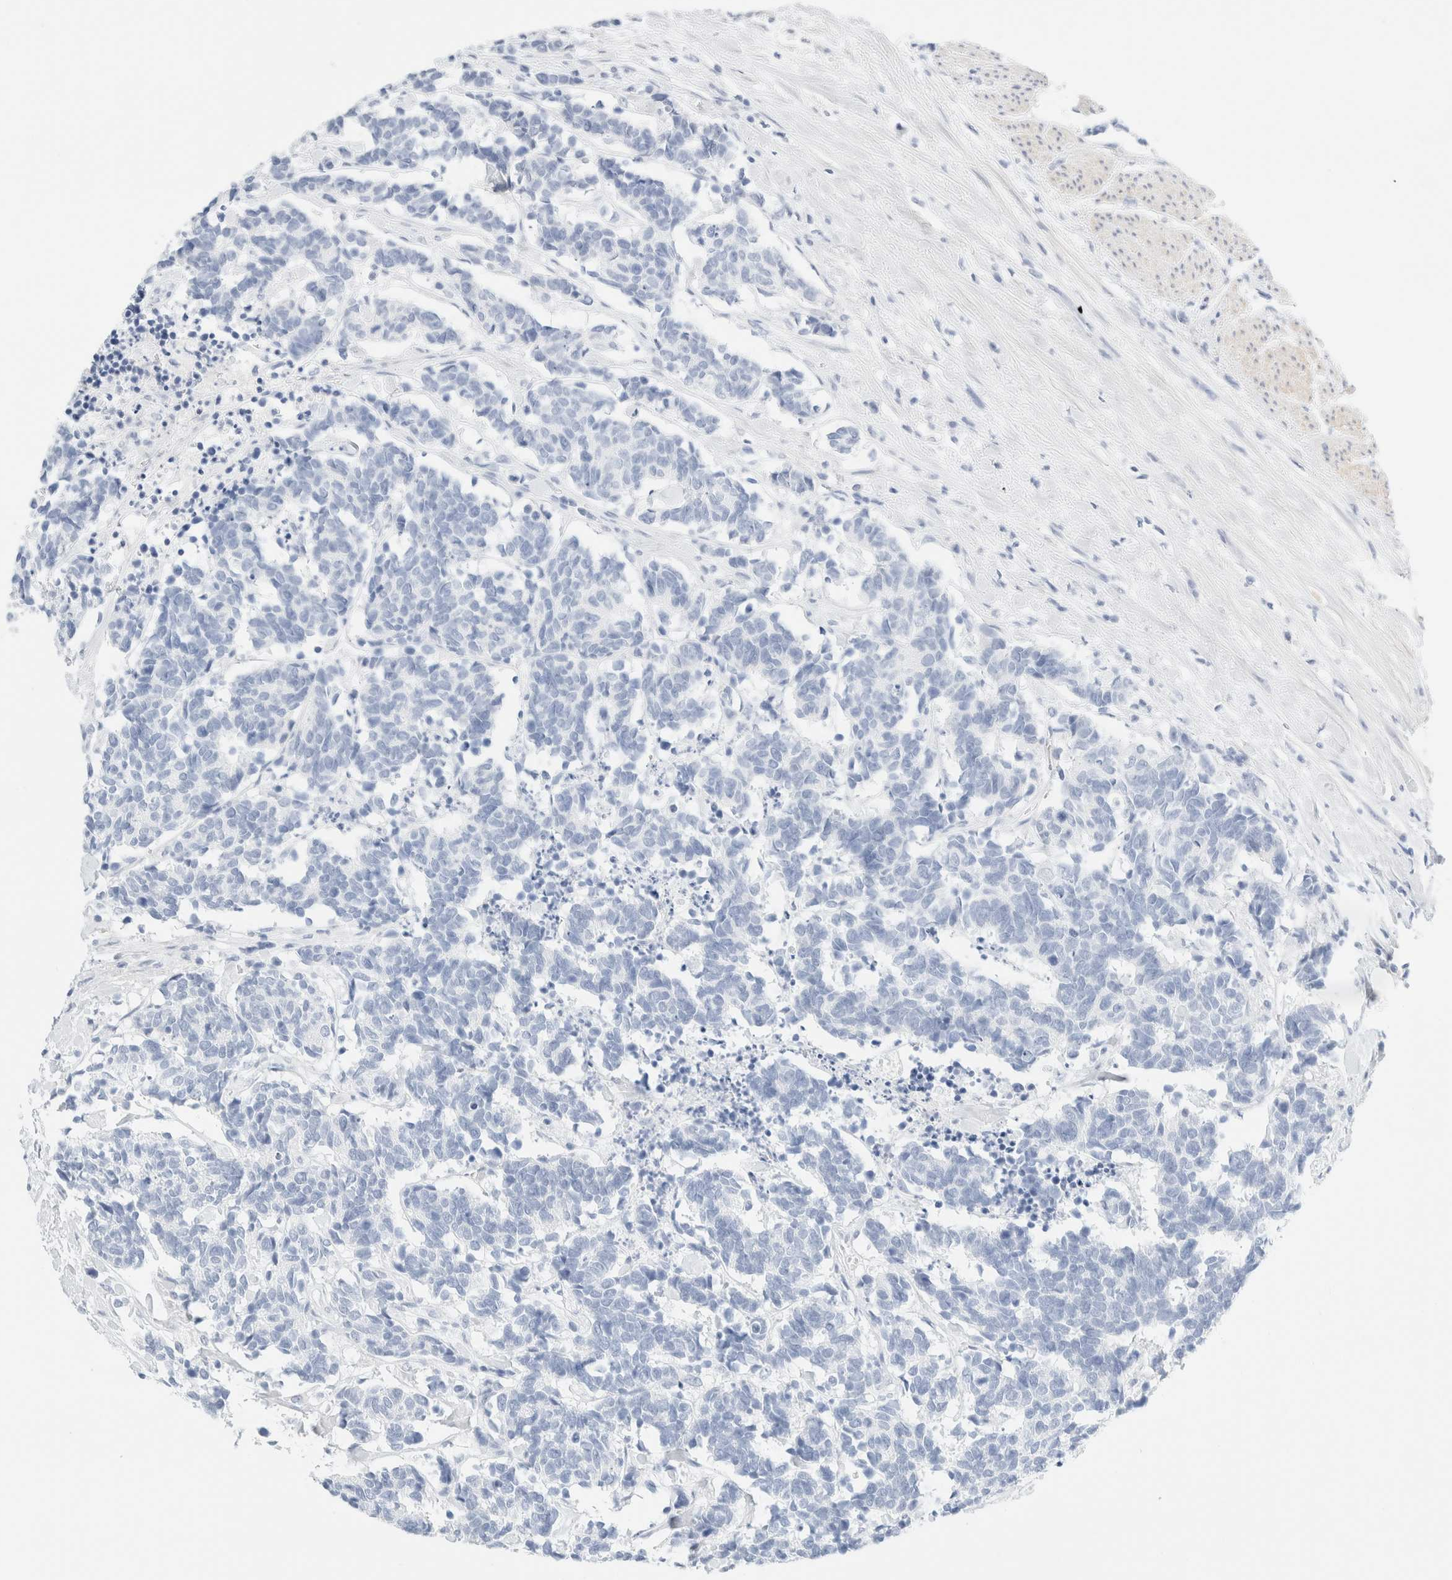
{"staining": {"intensity": "negative", "quantity": "none", "location": "none"}, "tissue": "carcinoid", "cell_type": "Tumor cells", "image_type": "cancer", "snomed": [{"axis": "morphology", "description": "Carcinoma, NOS"}, {"axis": "morphology", "description": "Carcinoid, malignant, NOS"}, {"axis": "topography", "description": "Urinary bladder"}], "caption": "DAB immunohistochemical staining of carcinoma reveals no significant positivity in tumor cells.", "gene": "DPYS", "patient": {"sex": "male", "age": 57}}